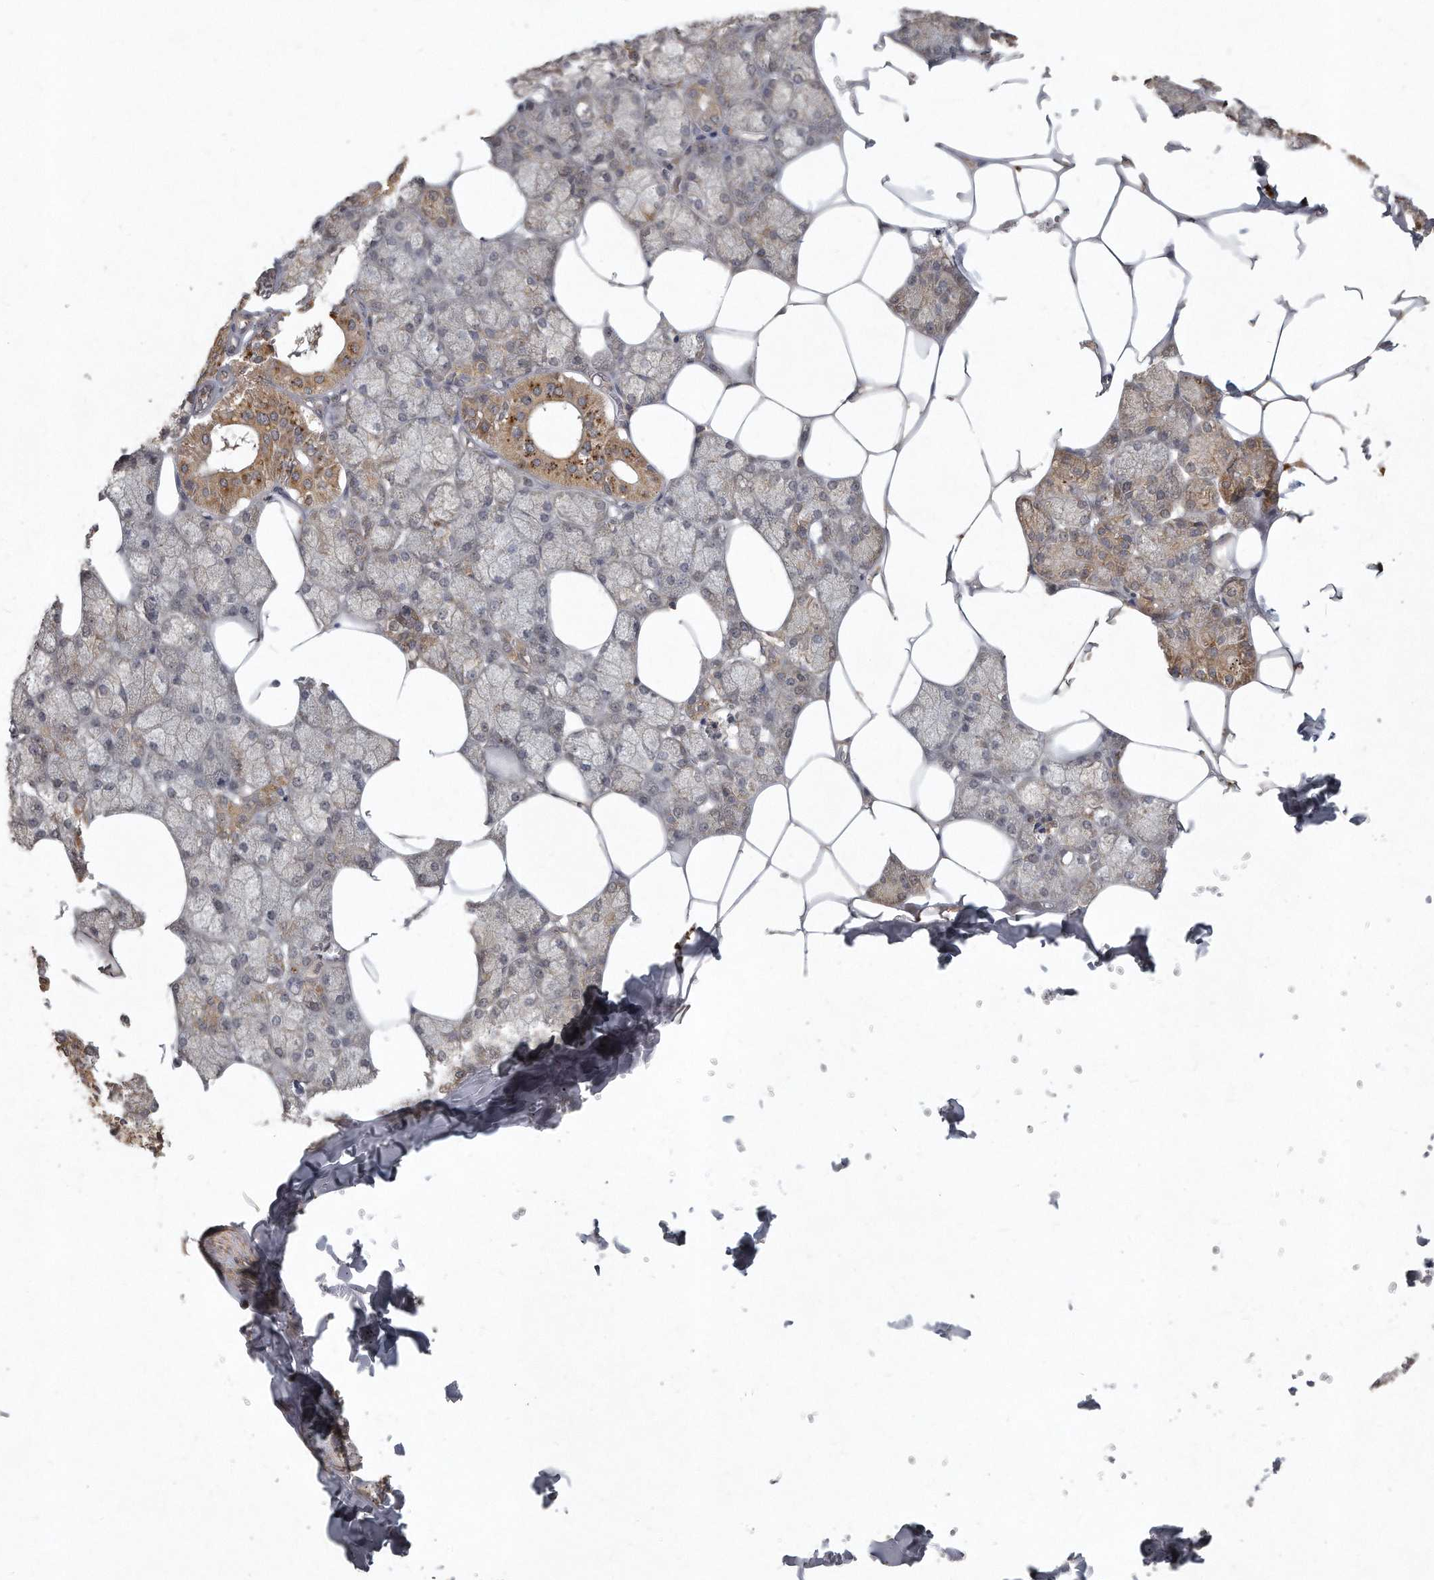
{"staining": {"intensity": "moderate", "quantity": "25%-75%", "location": "cytoplasmic/membranous"}, "tissue": "salivary gland", "cell_type": "Glandular cells", "image_type": "normal", "snomed": [{"axis": "morphology", "description": "Normal tissue, NOS"}, {"axis": "topography", "description": "Salivary gland"}], "caption": "Unremarkable salivary gland was stained to show a protein in brown. There is medium levels of moderate cytoplasmic/membranous positivity in about 25%-75% of glandular cells.", "gene": "LGALS8", "patient": {"sex": "male", "age": 62}}